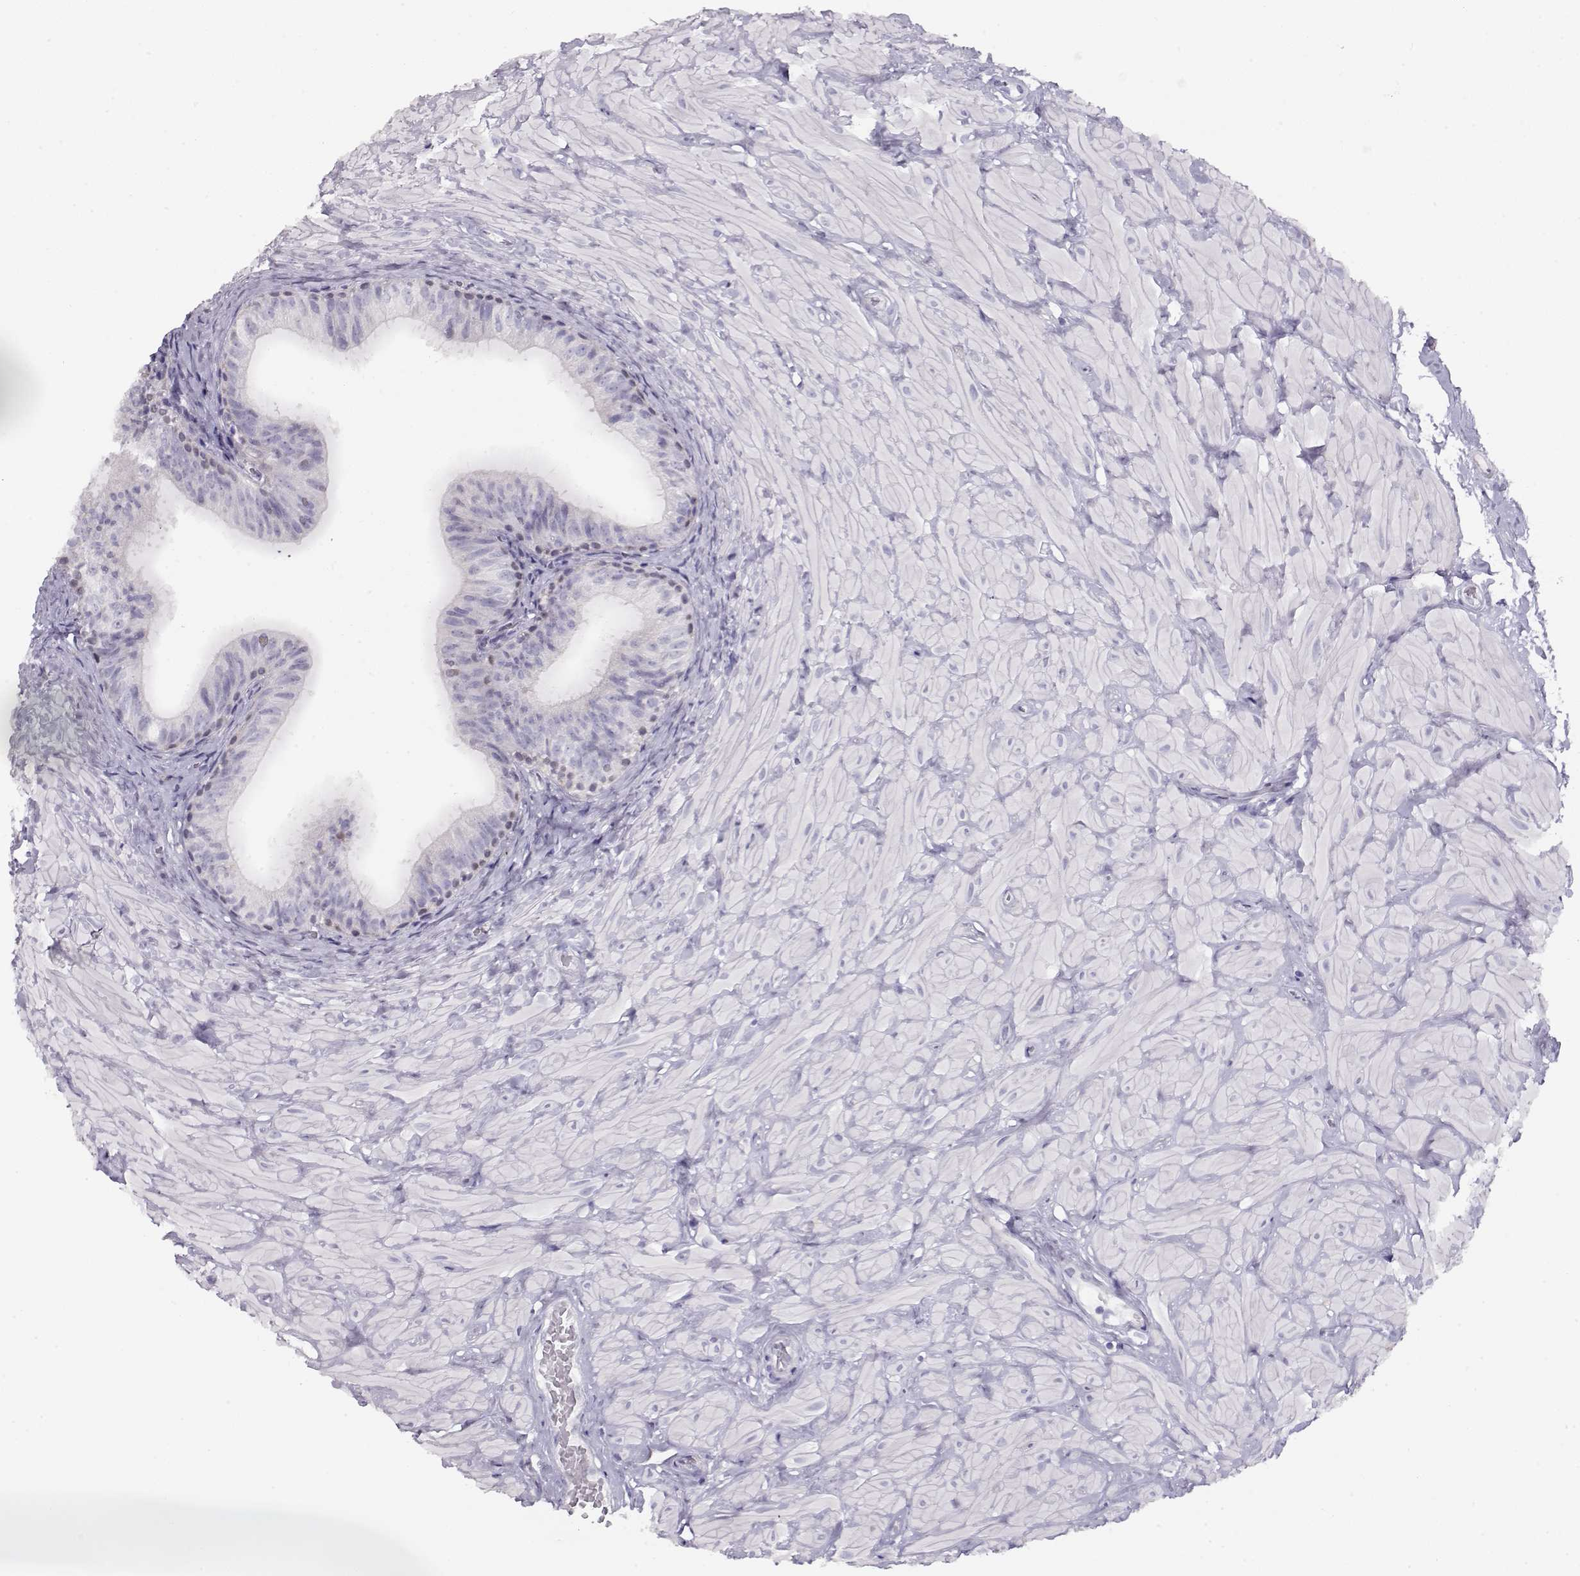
{"staining": {"intensity": "negative", "quantity": "none", "location": "none"}, "tissue": "epididymis", "cell_type": "Glandular cells", "image_type": "normal", "snomed": [{"axis": "morphology", "description": "Normal tissue, NOS"}, {"axis": "topography", "description": "Epididymis"}, {"axis": "topography", "description": "Vas deferens"}], "caption": "The IHC micrograph has no significant staining in glandular cells of epididymis. The staining is performed using DAB (3,3'-diaminobenzidine) brown chromogen with nuclei counter-stained in using hematoxylin.", "gene": "CCR8", "patient": {"sex": "male", "age": 23}}